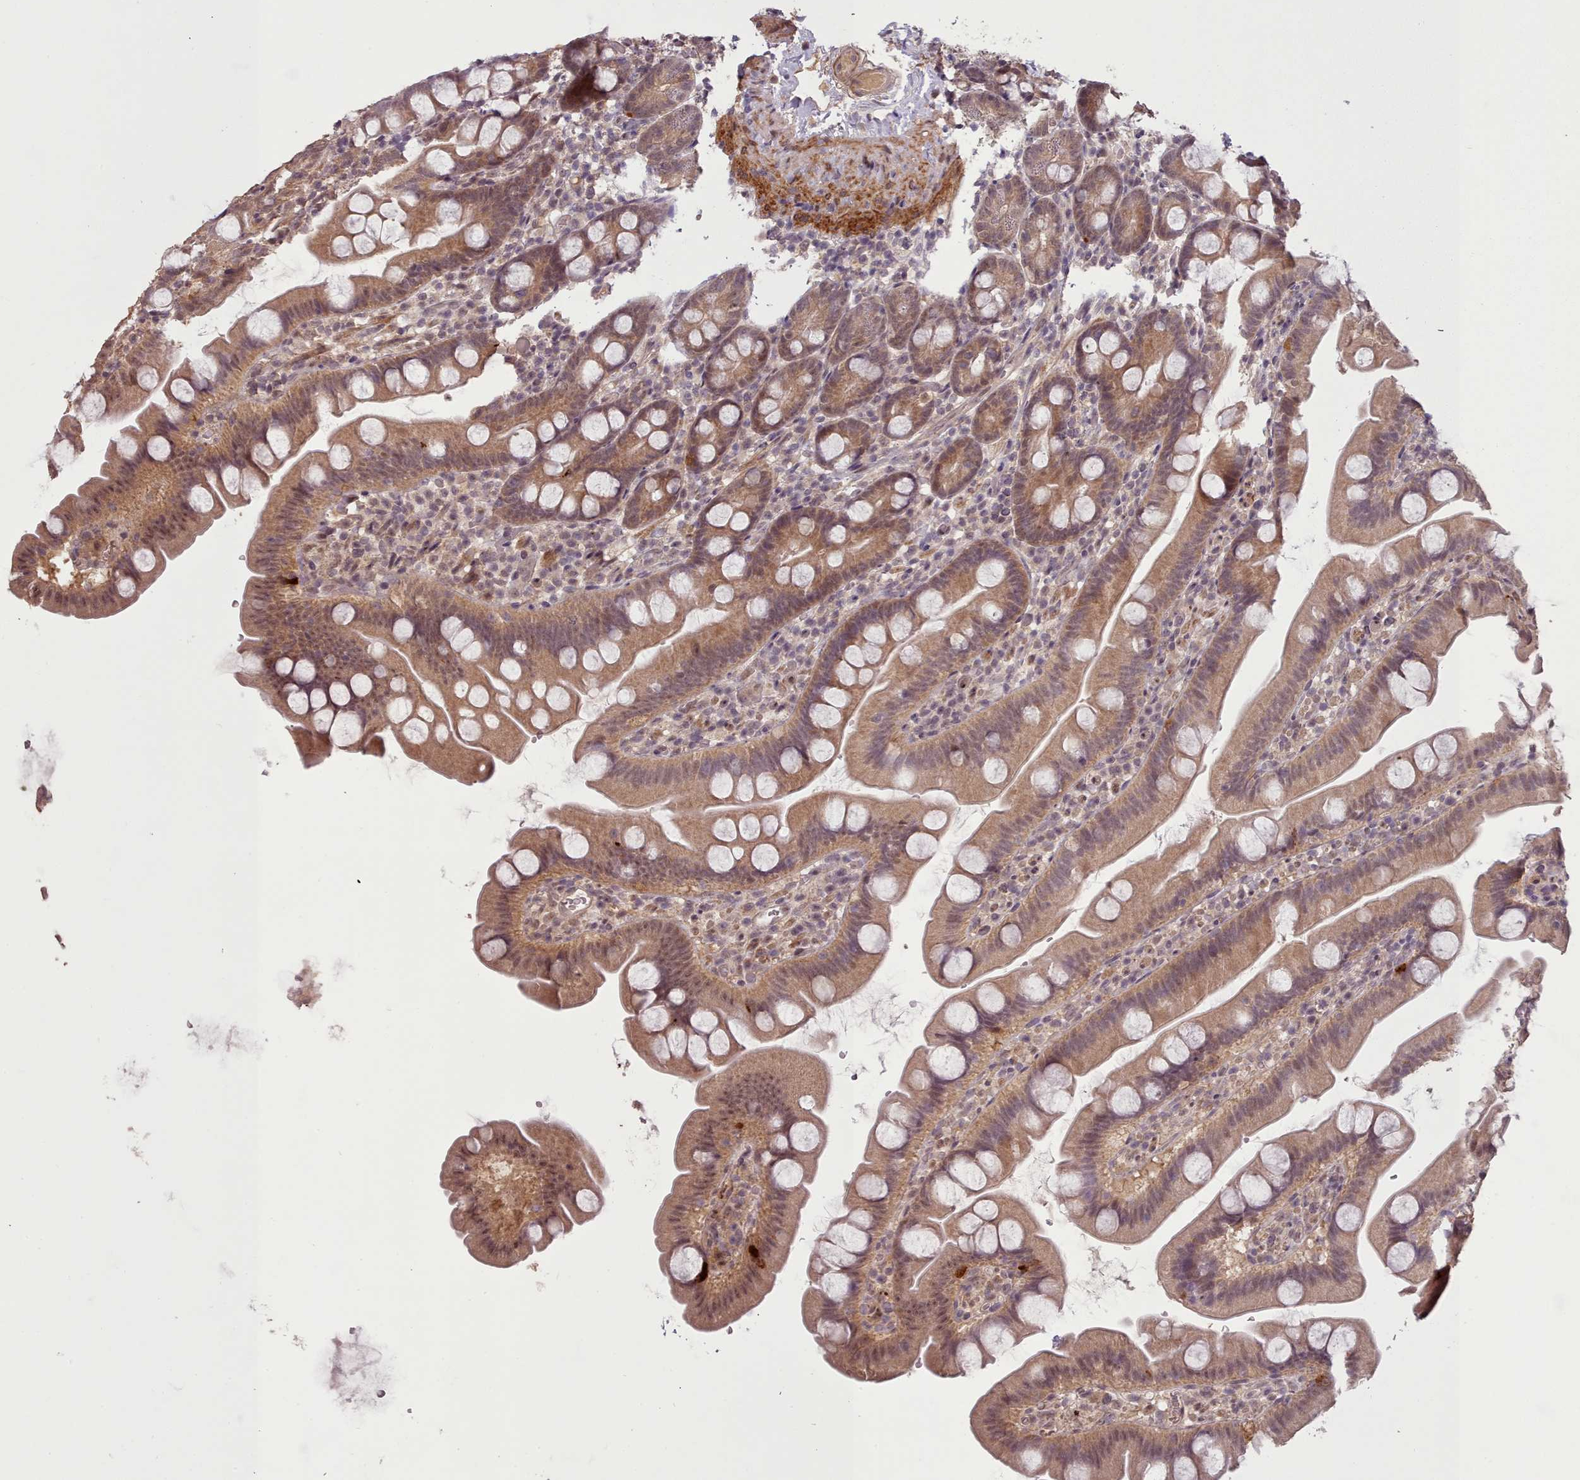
{"staining": {"intensity": "moderate", "quantity": ">75%", "location": "cytoplasmic/membranous,nuclear"}, "tissue": "small intestine", "cell_type": "Glandular cells", "image_type": "normal", "snomed": [{"axis": "morphology", "description": "Normal tissue, NOS"}, {"axis": "topography", "description": "Small intestine"}], "caption": "DAB (3,3'-diaminobenzidine) immunohistochemical staining of normal human small intestine demonstrates moderate cytoplasmic/membranous,nuclear protein staining in about >75% of glandular cells. (DAB IHC, brown staining for protein, blue staining for nuclei).", "gene": "CDC6", "patient": {"sex": "female", "age": 68}}